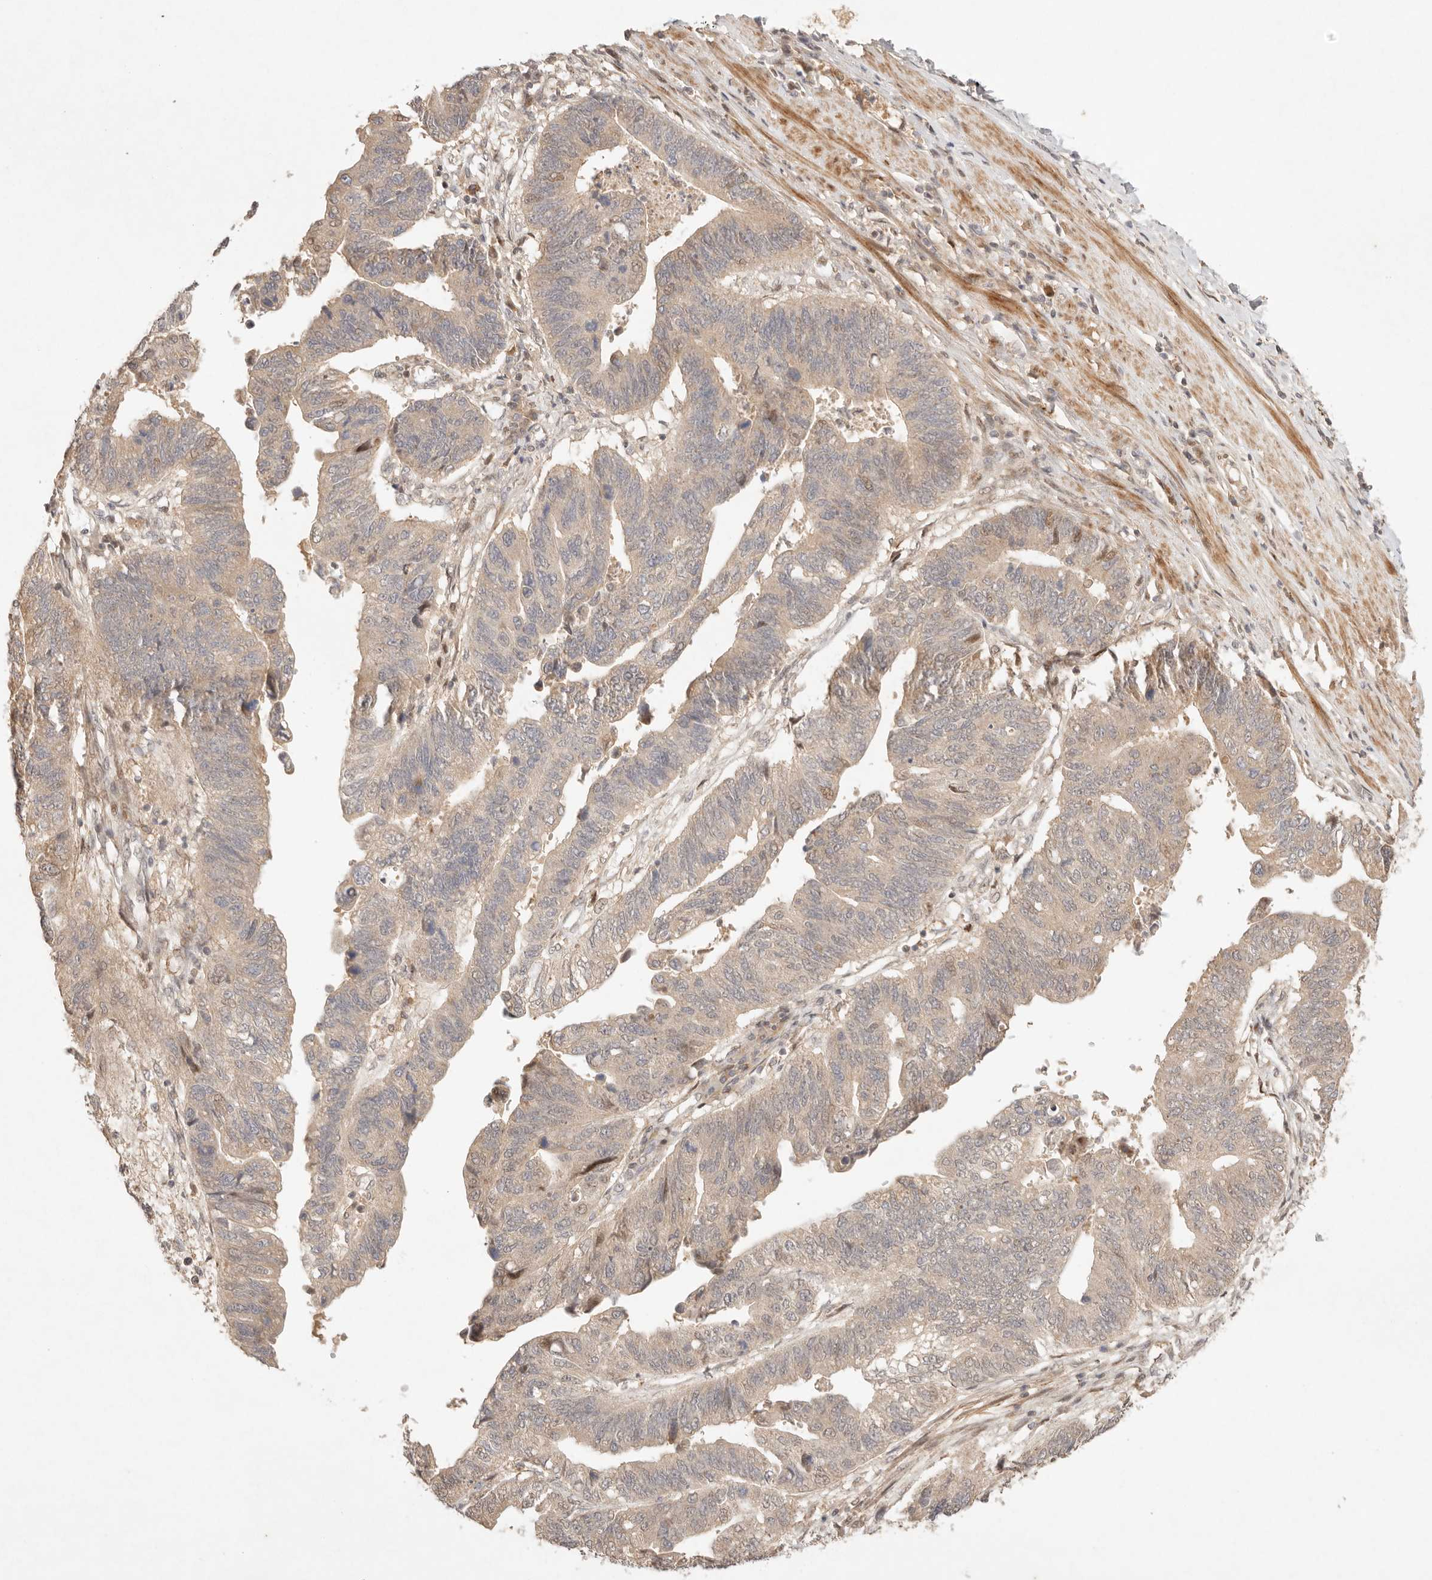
{"staining": {"intensity": "weak", "quantity": ">75%", "location": "cytoplasmic/membranous"}, "tissue": "stomach cancer", "cell_type": "Tumor cells", "image_type": "cancer", "snomed": [{"axis": "morphology", "description": "Adenocarcinoma, NOS"}, {"axis": "topography", "description": "Stomach"}], "caption": "Immunohistochemistry of stomach adenocarcinoma exhibits low levels of weak cytoplasmic/membranous positivity in about >75% of tumor cells. (DAB IHC, brown staining for protein, blue staining for nuclei).", "gene": "PHLDA3", "patient": {"sex": "male", "age": 59}}